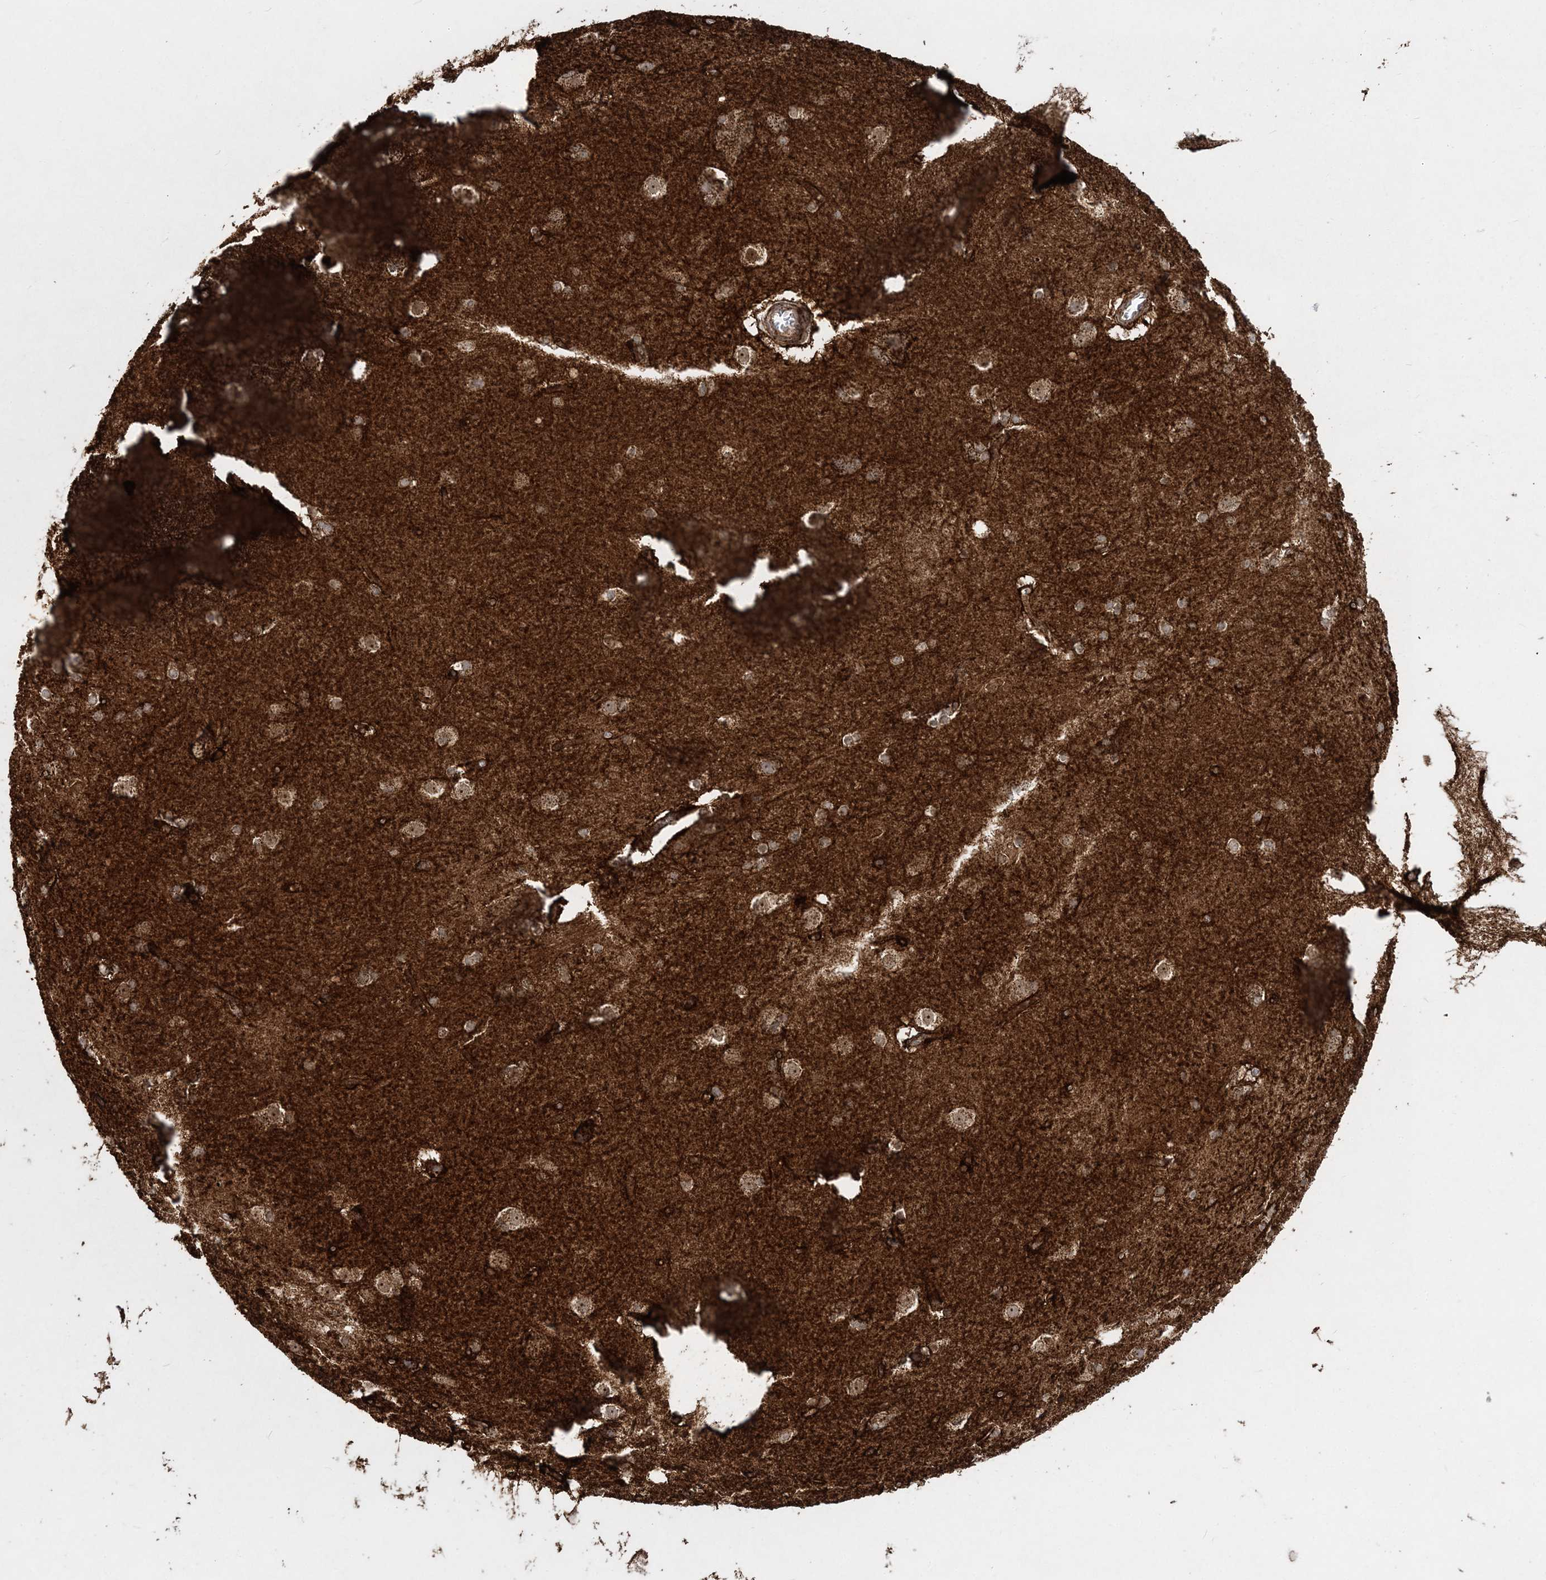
{"staining": {"intensity": "strong", "quantity": ">75%", "location": "cytoplasmic/membranous"}, "tissue": "caudate", "cell_type": "Glial cells", "image_type": "normal", "snomed": [{"axis": "morphology", "description": "Normal tissue, NOS"}, {"axis": "topography", "description": "Lateral ventricle wall"}], "caption": "The histopathology image shows staining of normal caudate, revealing strong cytoplasmic/membranous protein positivity (brown color) within glial cells. The staining was performed using DAB, with brown indicating positive protein expression. Nuclei are stained blue with hematoxylin.", "gene": "LRPPRC", "patient": {"sex": "female", "age": 19}}